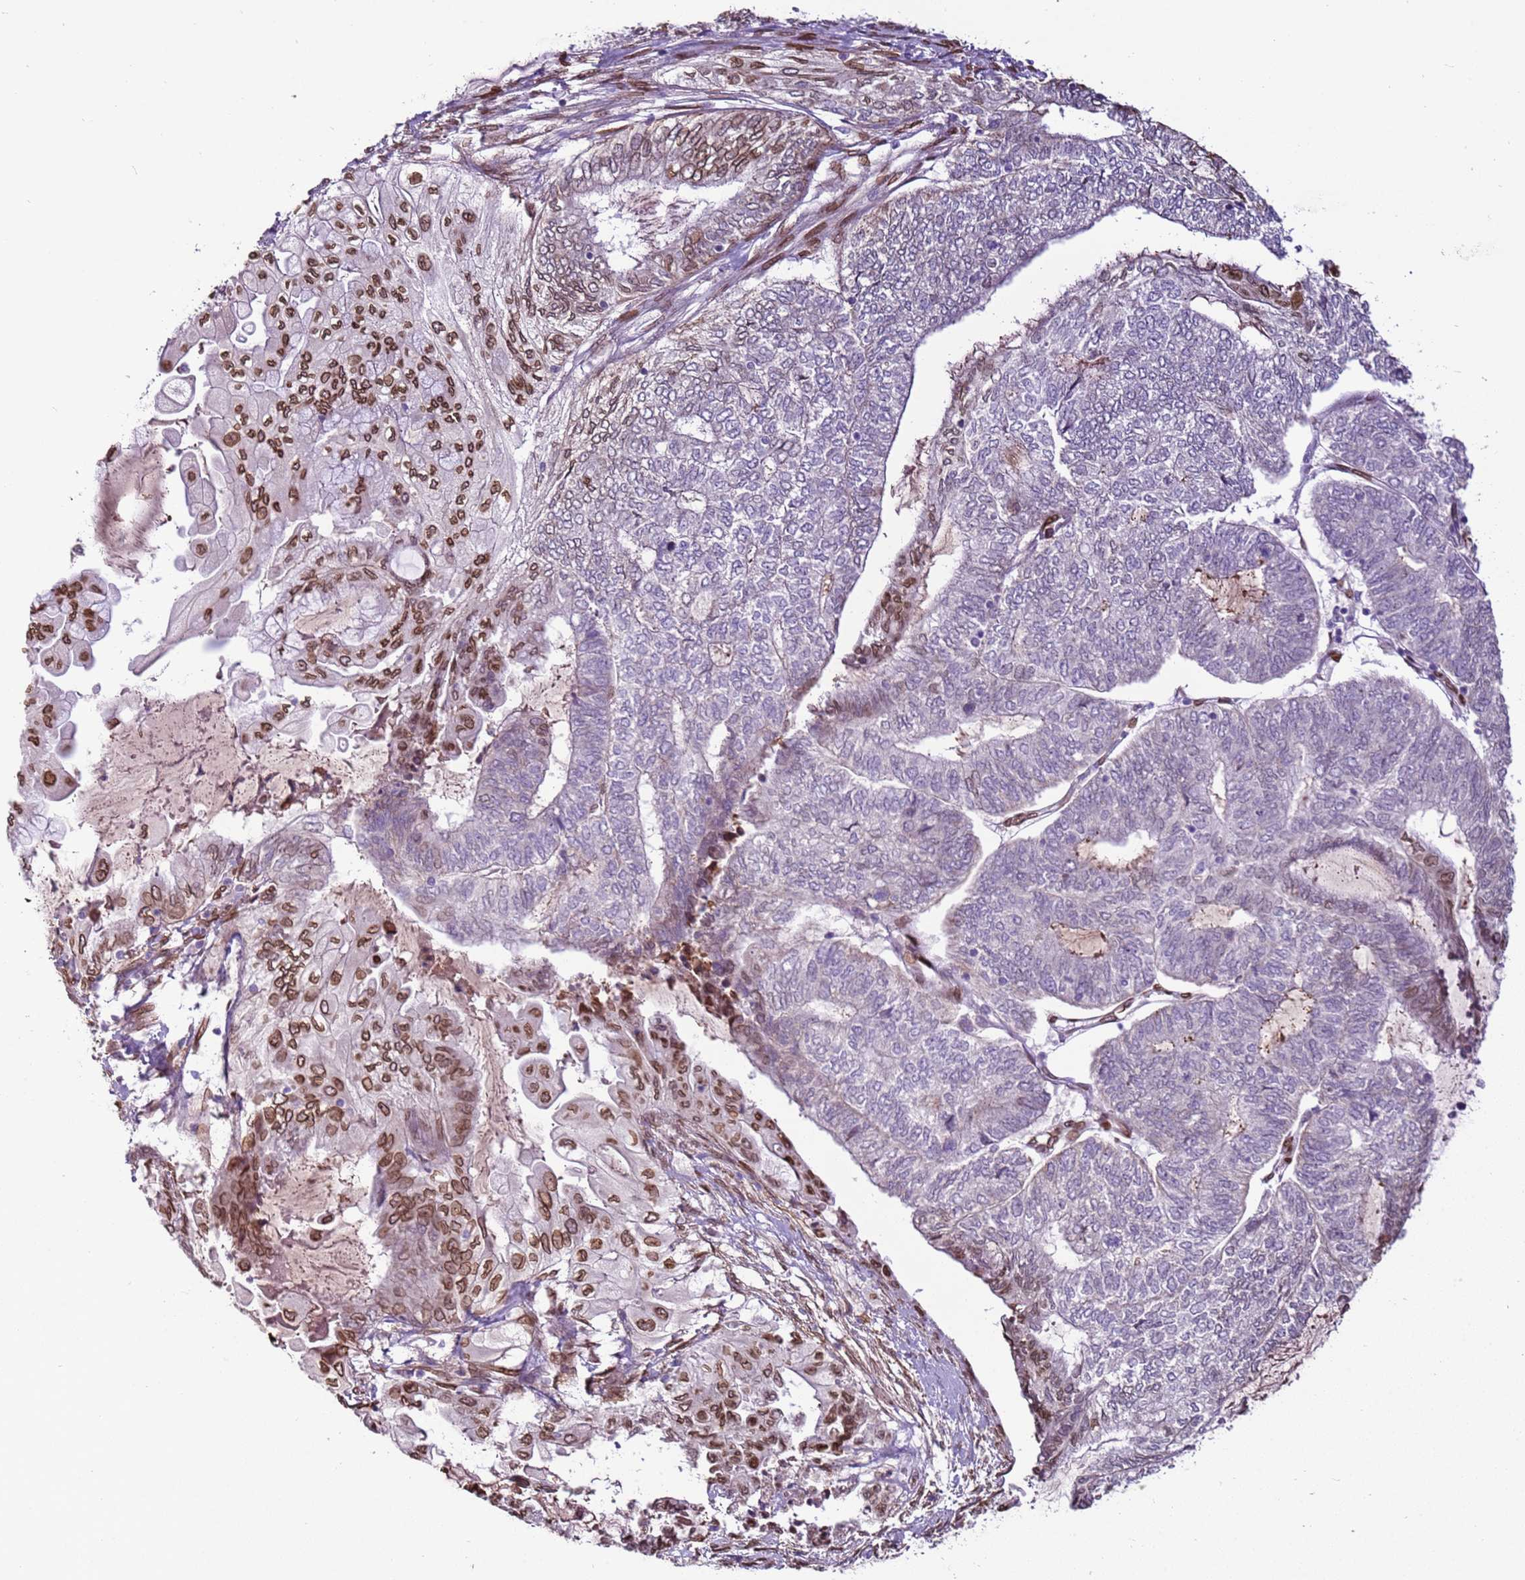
{"staining": {"intensity": "moderate", "quantity": "25%-75%", "location": "cytoplasmic/membranous,nuclear"}, "tissue": "endometrial cancer", "cell_type": "Tumor cells", "image_type": "cancer", "snomed": [{"axis": "morphology", "description": "Adenocarcinoma, NOS"}, {"axis": "topography", "description": "Uterus"}, {"axis": "topography", "description": "Endometrium"}], "caption": "Tumor cells reveal medium levels of moderate cytoplasmic/membranous and nuclear staining in approximately 25%-75% of cells in human adenocarcinoma (endometrial). (Stains: DAB (3,3'-diaminobenzidine) in brown, nuclei in blue, Microscopy: brightfield microscopy at high magnification).", "gene": "TMEM47", "patient": {"sex": "female", "age": 70}}